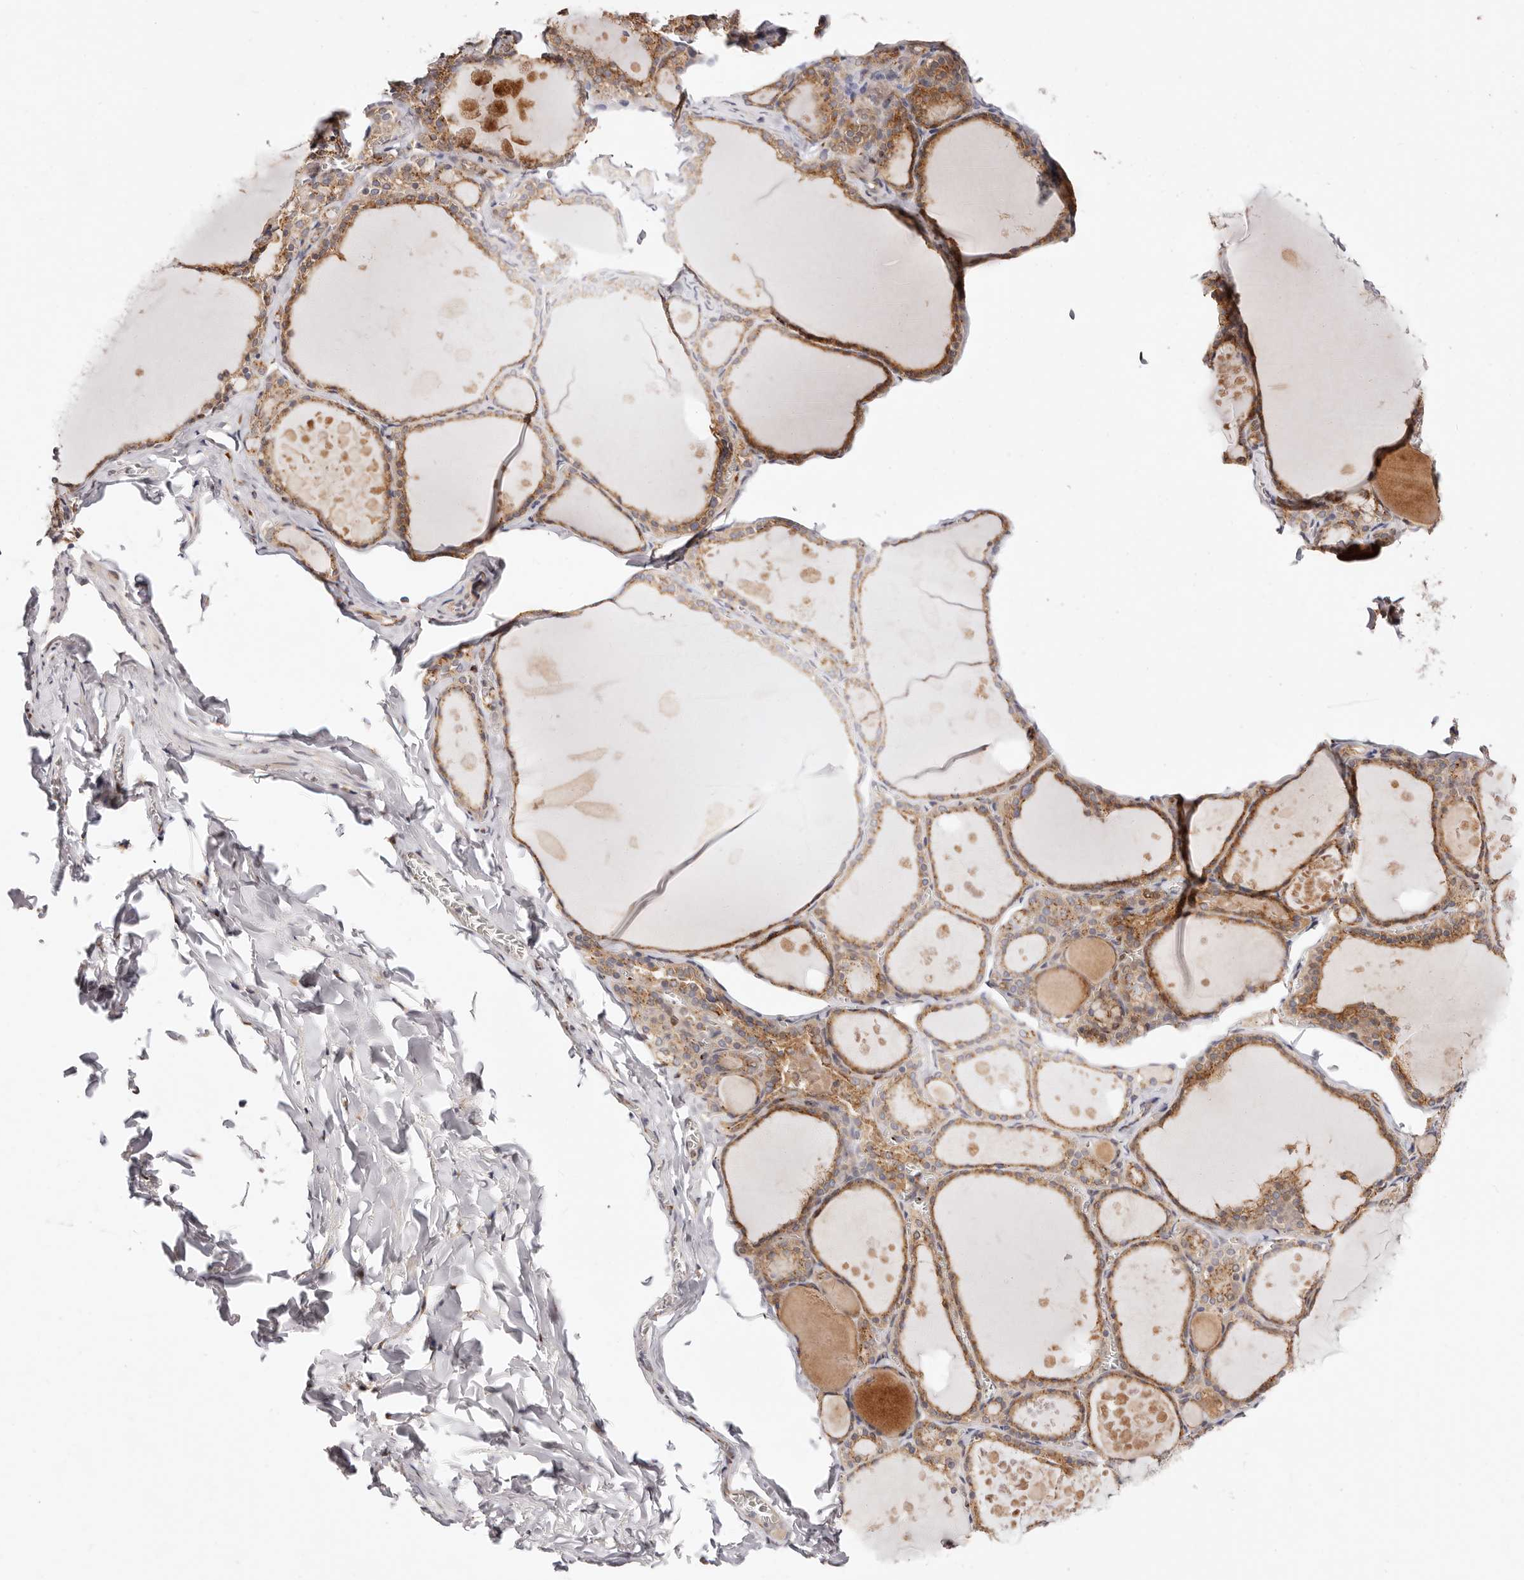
{"staining": {"intensity": "strong", "quantity": ">75%", "location": "cytoplasmic/membranous"}, "tissue": "thyroid gland", "cell_type": "Glandular cells", "image_type": "normal", "snomed": [{"axis": "morphology", "description": "Normal tissue, NOS"}, {"axis": "topography", "description": "Thyroid gland"}], "caption": "Strong cytoplasmic/membranous positivity is present in about >75% of glandular cells in unremarkable thyroid gland. (DAB (3,3'-diaminobenzidine) IHC with brightfield microscopy, high magnification).", "gene": "MAPK6", "patient": {"sex": "male", "age": 56}}